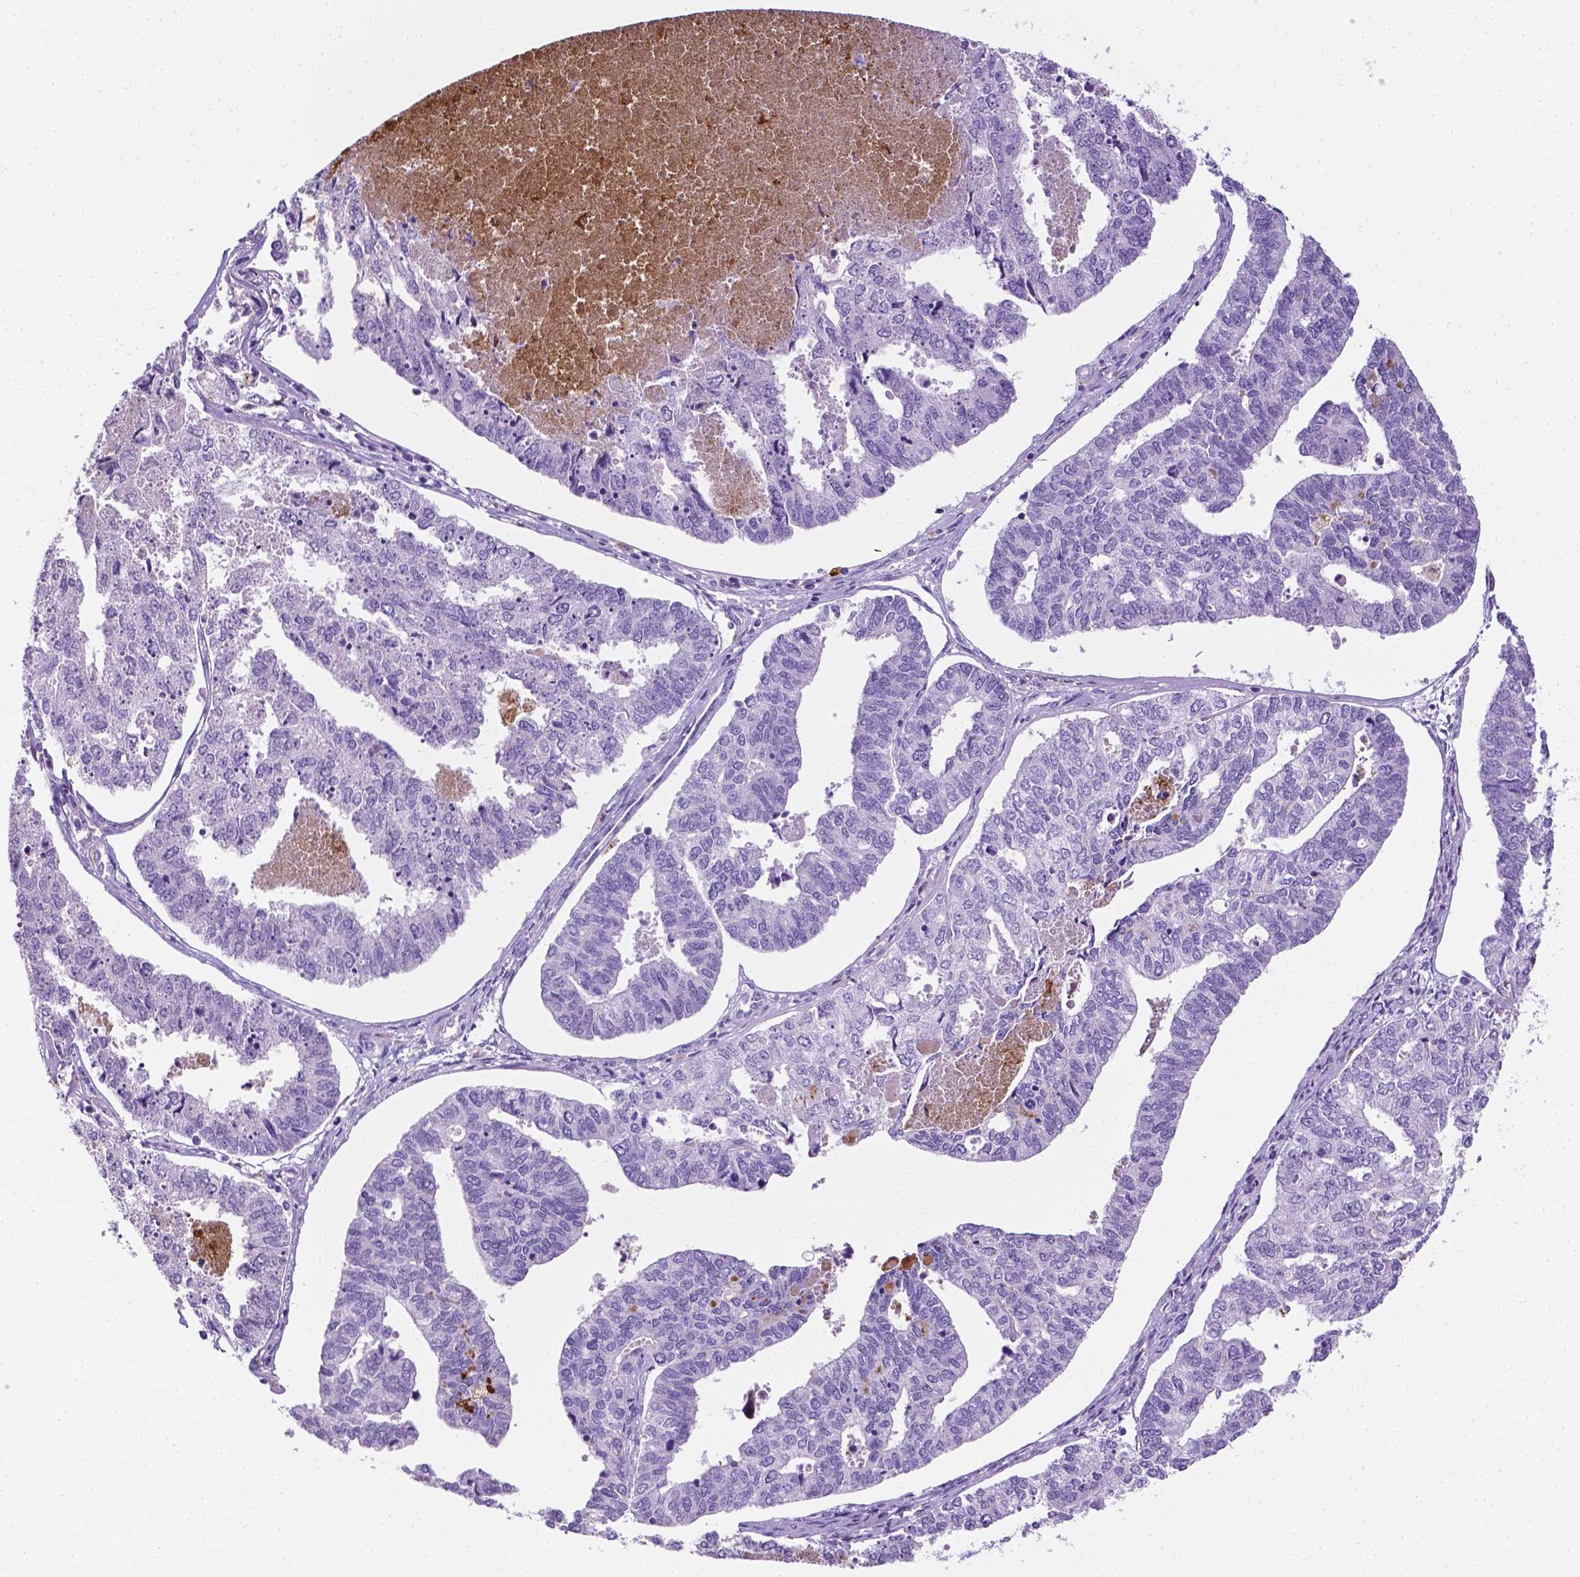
{"staining": {"intensity": "negative", "quantity": "none", "location": "none"}, "tissue": "endometrial cancer", "cell_type": "Tumor cells", "image_type": "cancer", "snomed": [{"axis": "morphology", "description": "Adenocarcinoma, NOS"}, {"axis": "topography", "description": "Endometrium"}], "caption": "Immunohistochemistry (IHC) micrograph of neoplastic tissue: adenocarcinoma (endometrial) stained with DAB (3,3'-diaminobenzidine) exhibits no significant protein staining in tumor cells.", "gene": "APOE", "patient": {"sex": "female", "age": 73}}